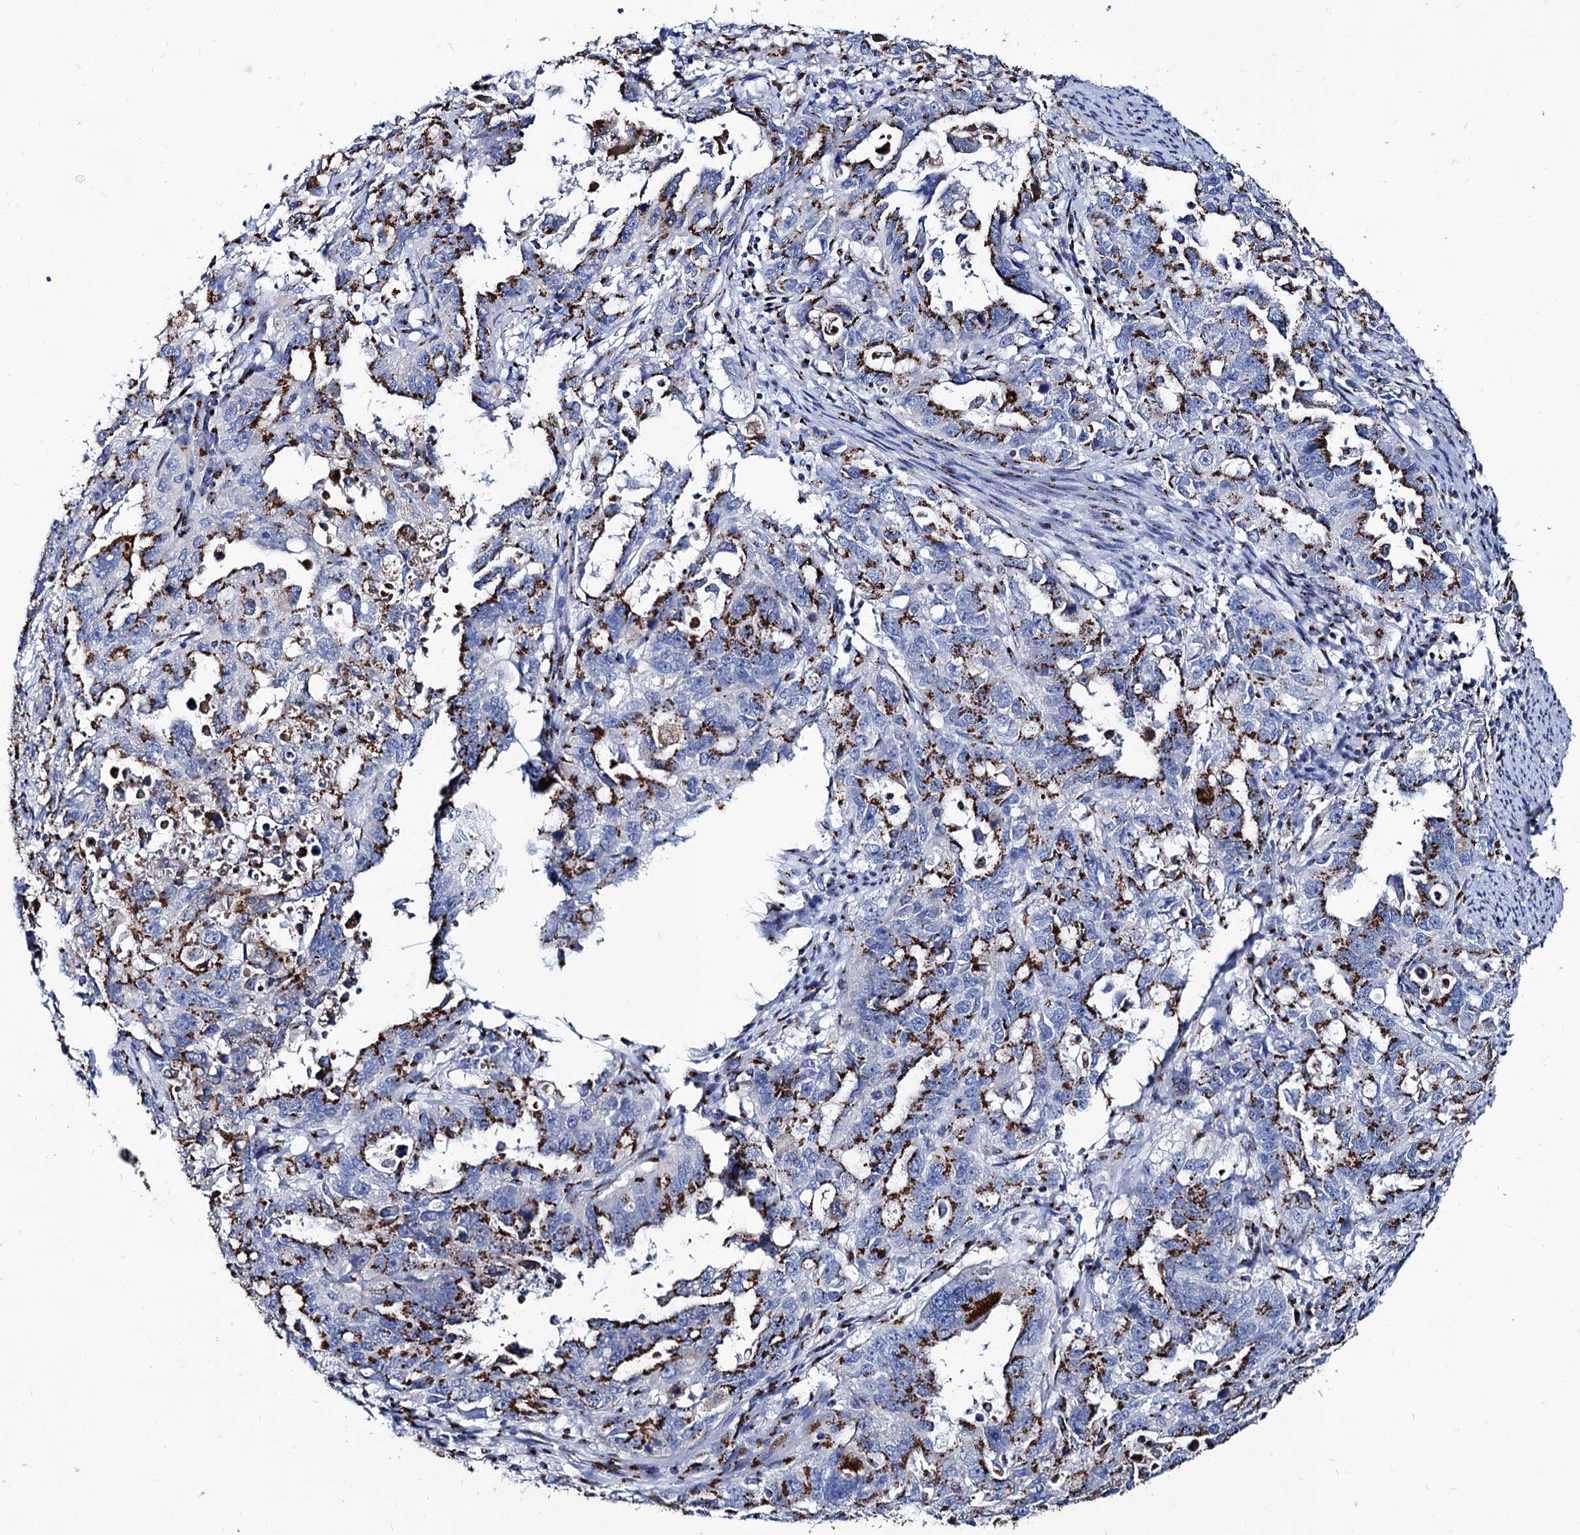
{"staining": {"intensity": "strong", "quantity": ">75%", "location": "cytoplasmic/membranous"}, "tissue": "endometrial cancer", "cell_type": "Tumor cells", "image_type": "cancer", "snomed": [{"axis": "morphology", "description": "Adenocarcinoma, NOS"}, {"axis": "topography", "description": "Endometrium"}], "caption": "Strong cytoplasmic/membranous positivity for a protein is present in approximately >75% of tumor cells of endometrial adenocarcinoma using immunohistochemistry.", "gene": "TM9SF3", "patient": {"sex": "female", "age": 65}}